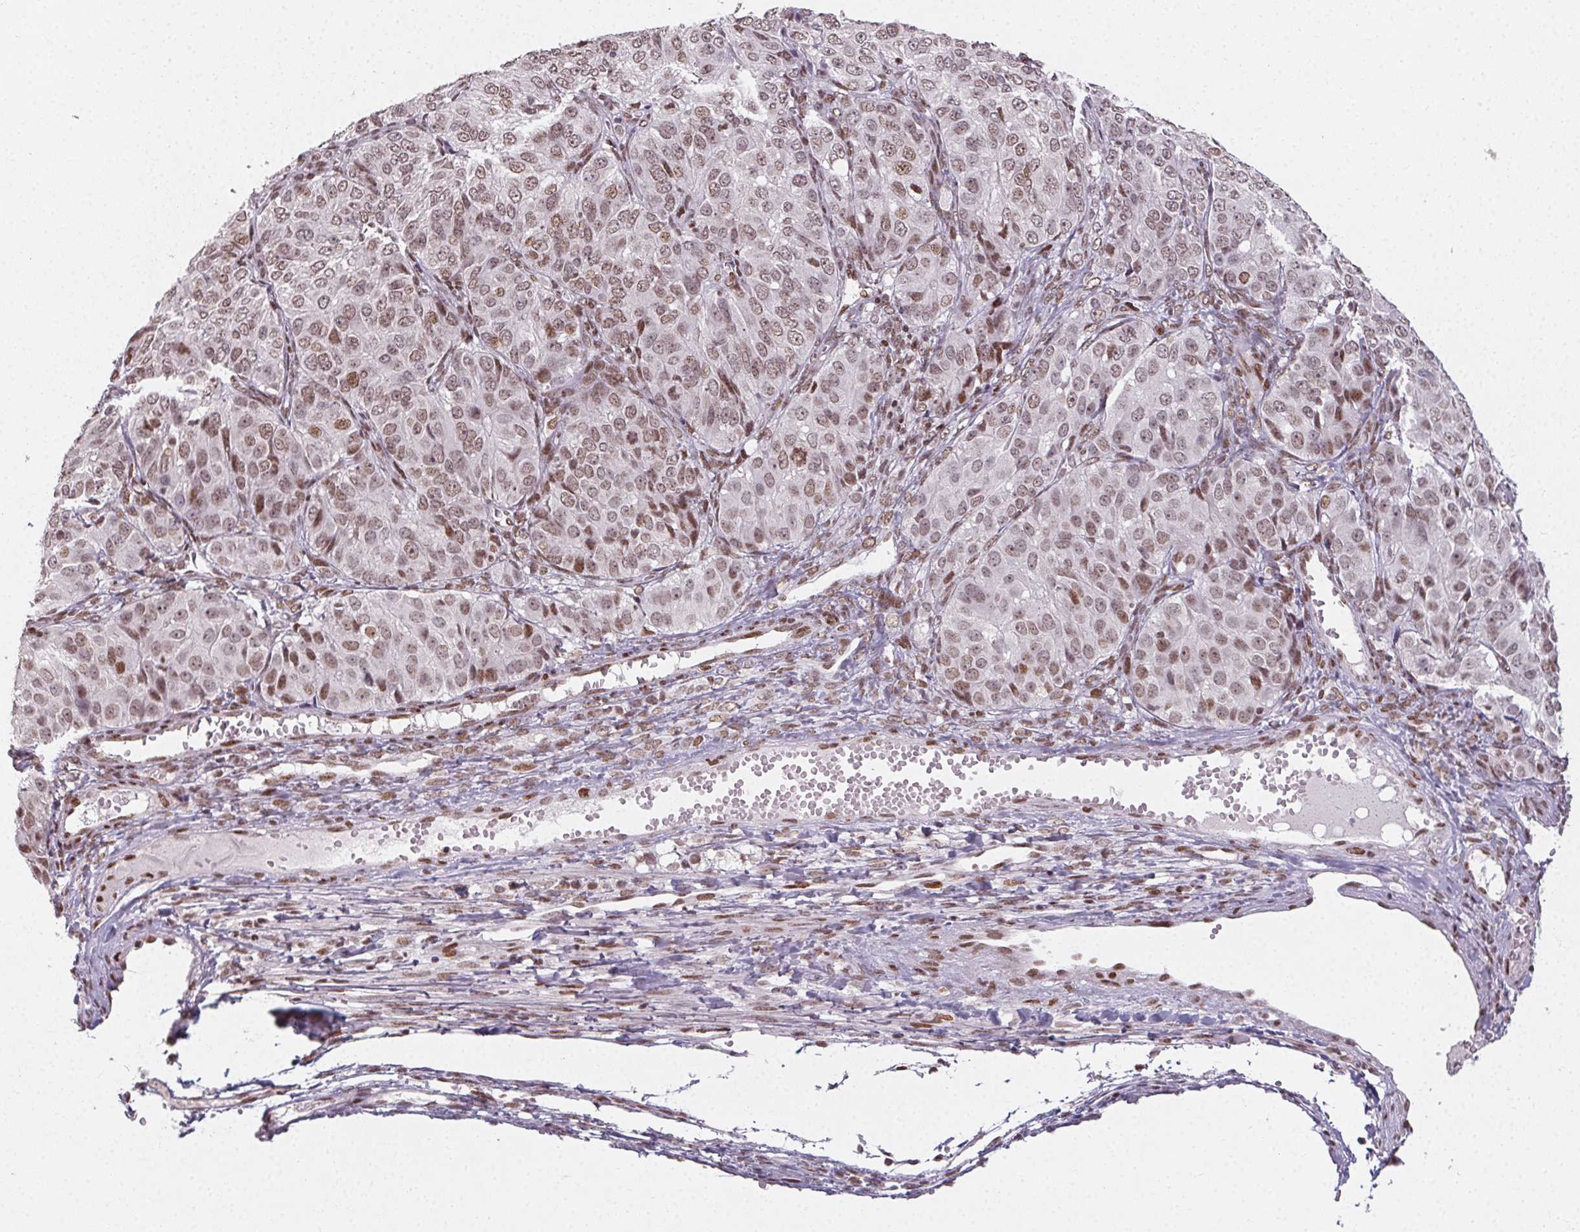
{"staining": {"intensity": "moderate", "quantity": "25%-75%", "location": "nuclear"}, "tissue": "ovarian cancer", "cell_type": "Tumor cells", "image_type": "cancer", "snomed": [{"axis": "morphology", "description": "Carcinoma, endometroid"}, {"axis": "topography", "description": "Ovary"}], "caption": "DAB immunohistochemical staining of human ovarian endometroid carcinoma reveals moderate nuclear protein positivity in approximately 25%-75% of tumor cells.", "gene": "KMT2A", "patient": {"sex": "female", "age": 51}}